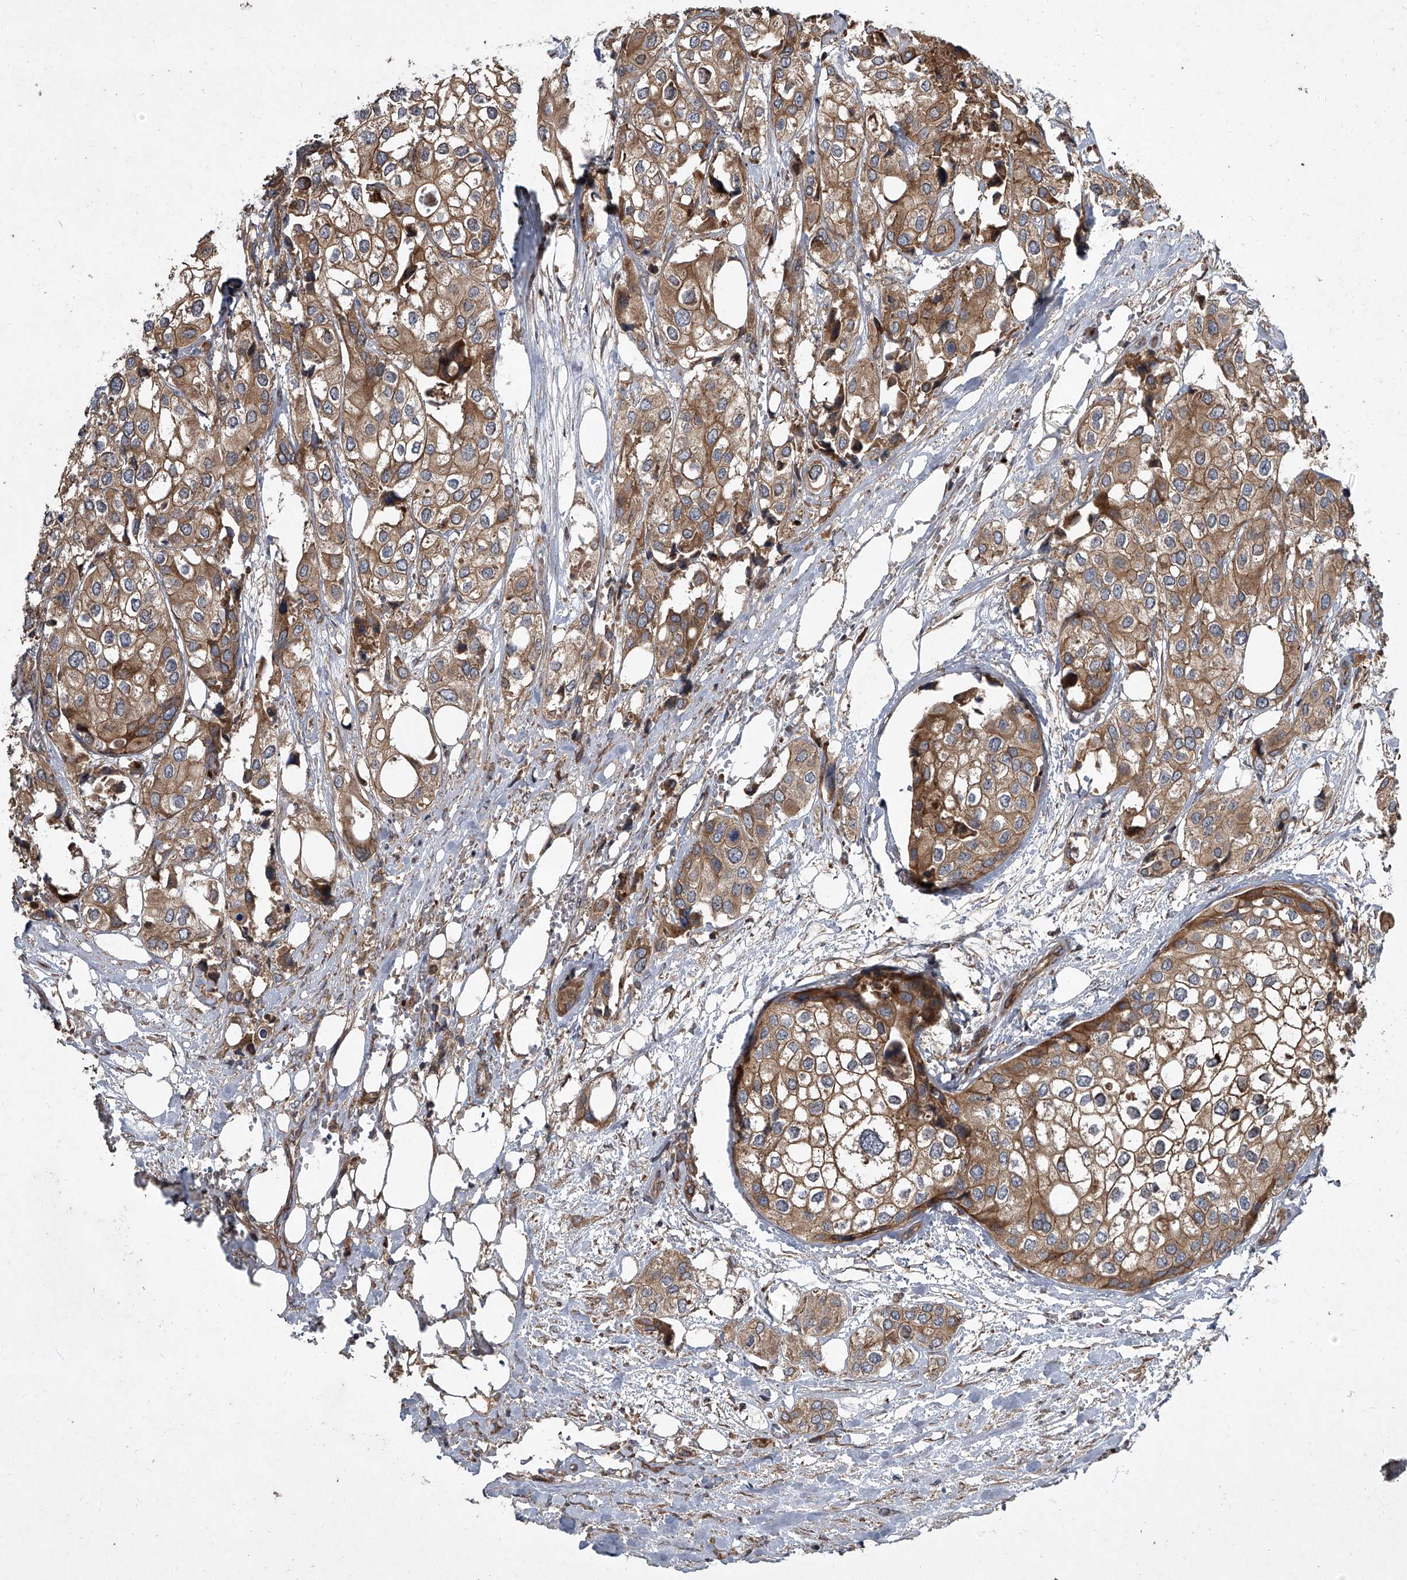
{"staining": {"intensity": "moderate", "quantity": ">75%", "location": "cytoplasmic/membranous"}, "tissue": "urothelial cancer", "cell_type": "Tumor cells", "image_type": "cancer", "snomed": [{"axis": "morphology", "description": "Urothelial carcinoma, High grade"}, {"axis": "topography", "description": "Urinary bladder"}], "caption": "Immunohistochemistry image of urothelial carcinoma (high-grade) stained for a protein (brown), which displays medium levels of moderate cytoplasmic/membranous expression in about >75% of tumor cells.", "gene": "EVA1C", "patient": {"sex": "male", "age": 64}}